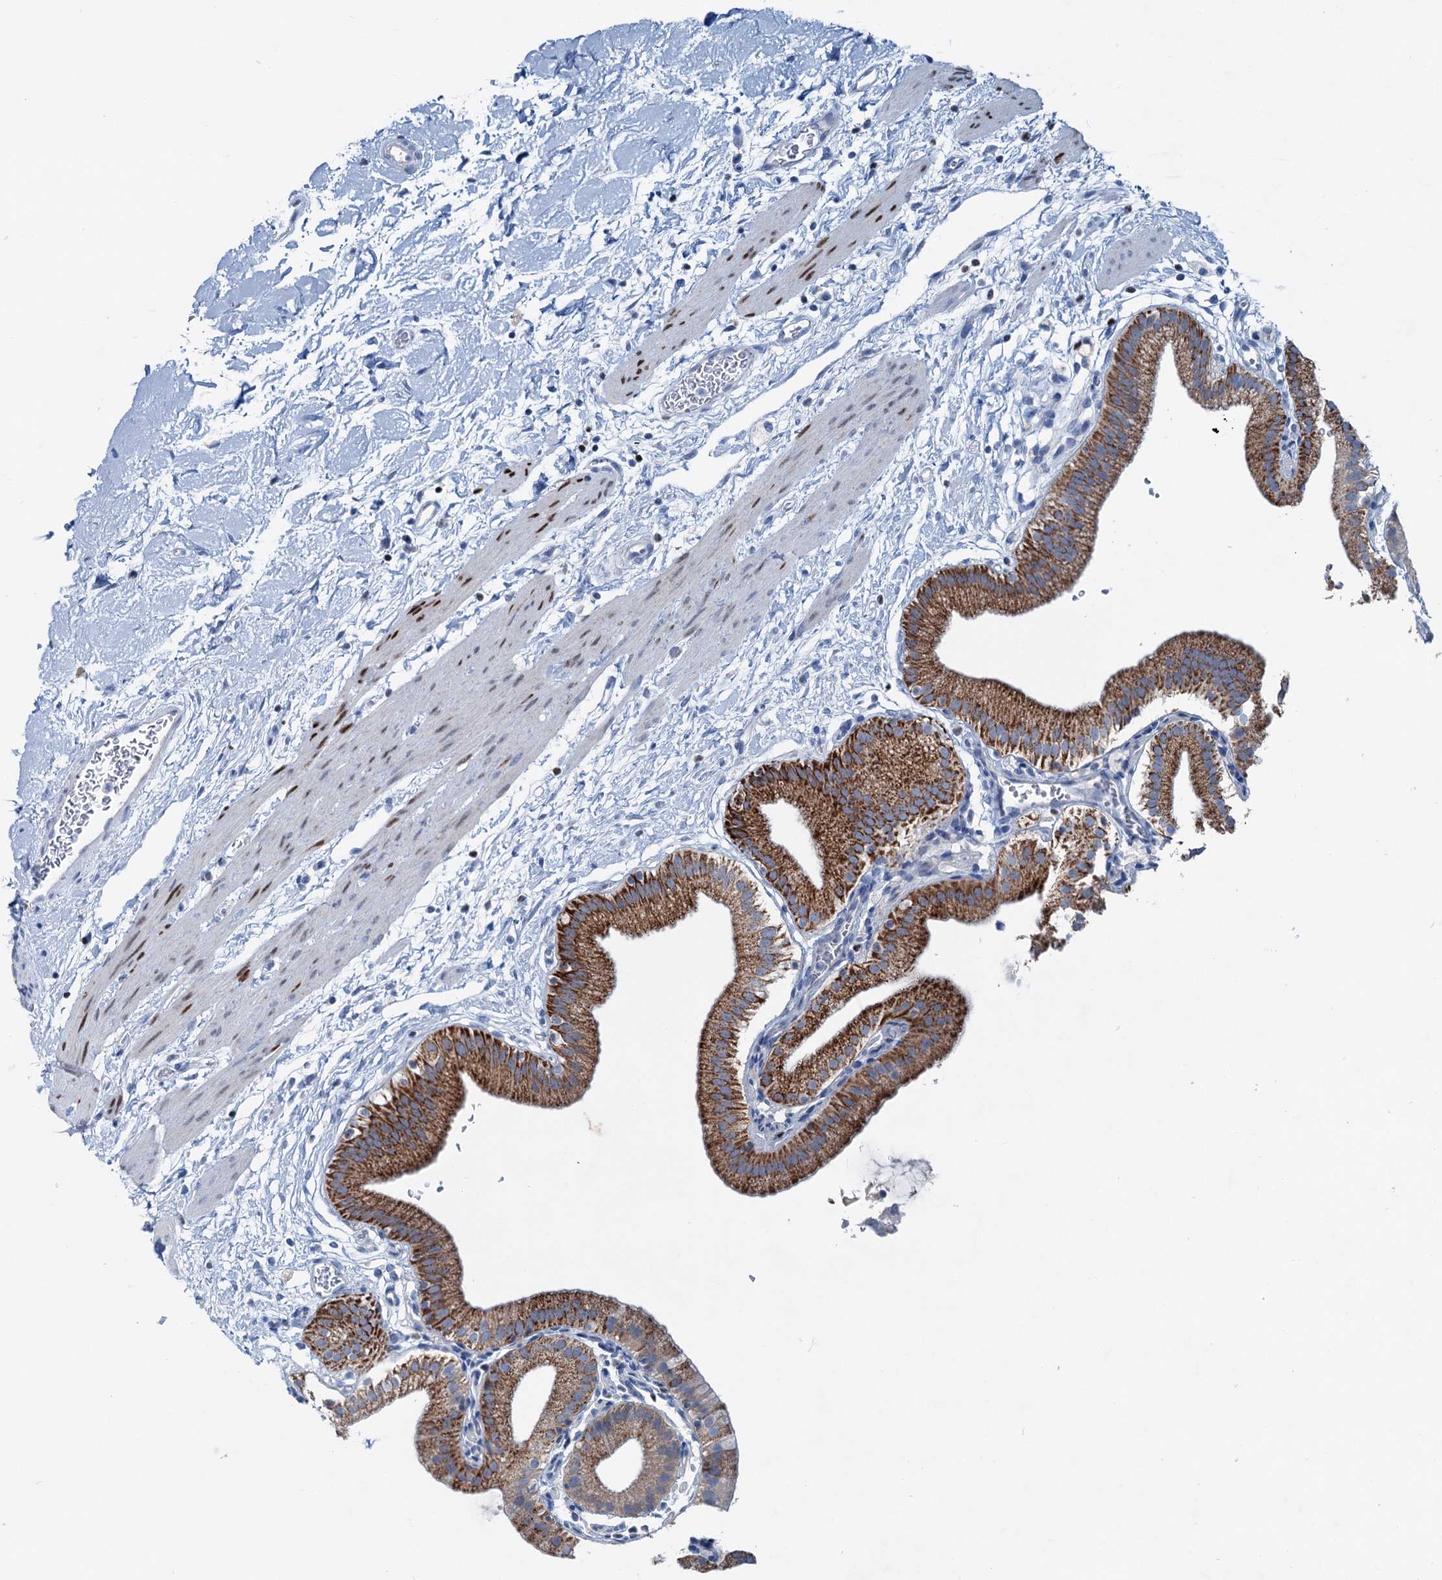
{"staining": {"intensity": "strong", "quantity": "25%-75%", "location": "cytoplasmic/membranous"}, "tissue": "gallbladder", "cell_type": "Glandular cells", "image_type": "normal", "snomed": [{"axis": "morphology", "description": "Normal tissue, NOS"}, {"axis": "topography", "description": "Gallbladder"}], "caption": "A photomicrograph showing strong cytoplasmic/membranous staining in approximately 25%-75% of glandular cells in benign gallbladder, as visualized by brown immunohistochemical staining.", "gene": "ELP4", "patient": {"sex": "male", "age": 55}}